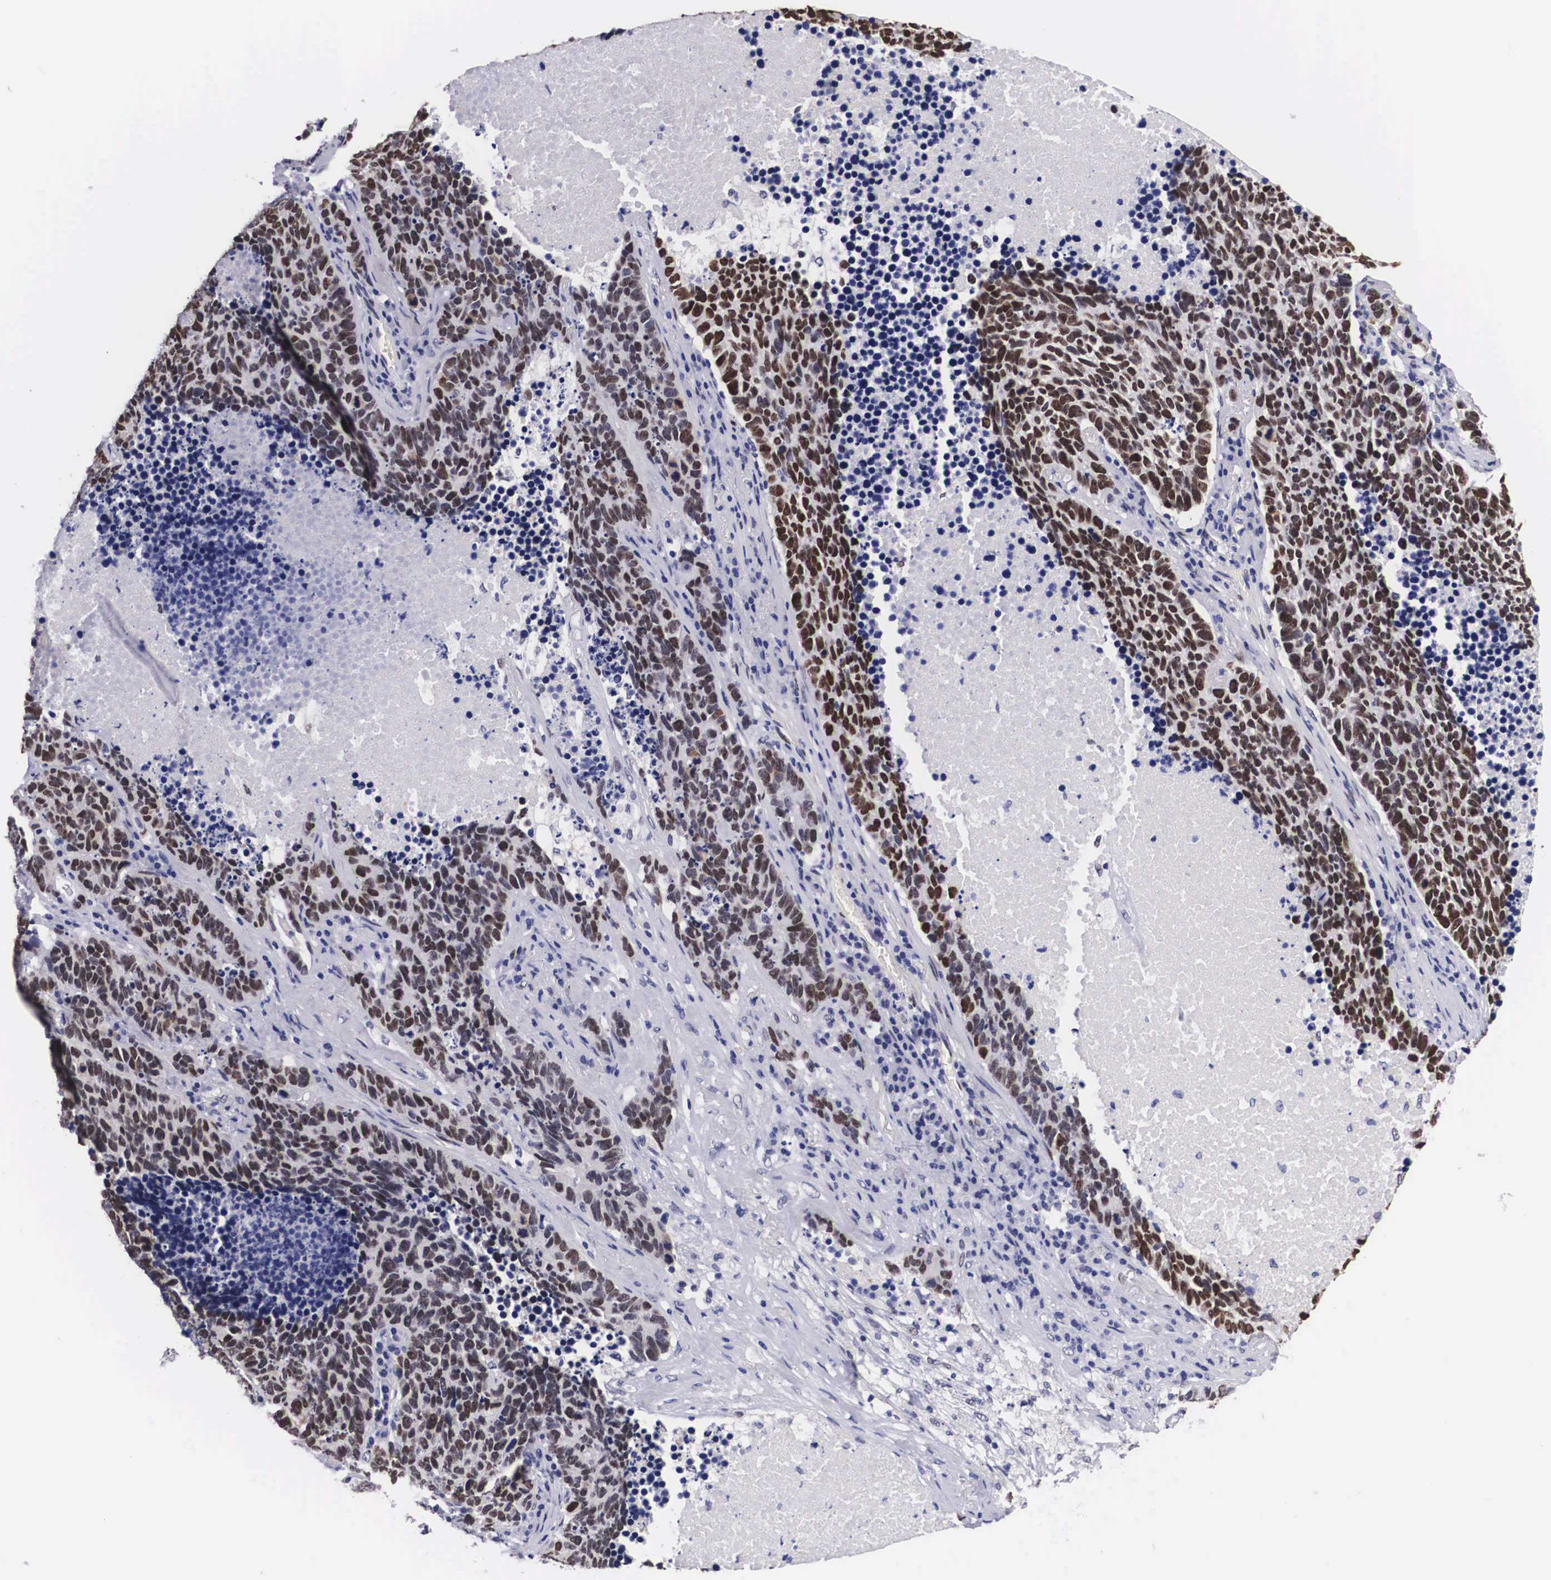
{"staining": {"intensity": "strong", "quantity": ">75%", "location": "nuclear"}, "tissue": "lung cancer", "cell_type": "Tumor cells", "image_type": "cancer", "snomed": [{"axis": "morphology", "description": "Neoplasm, malignant, NOS"}, {"axis": "topography", "description": "Lung"}], "caption": "IHC staining of lung cancer, which displays high levels of strong nuclear expression in about >75% of tumor cells indicating strong nuclear protein positivity. The staining was performed using DAB (3,3'-diaminobenzidine) (brown) for protein detection and nuclei were counterstained in hematoxylin (blue).", "gene": "KHDRBS3", "patient": {"sex": "female", "age": 75}}